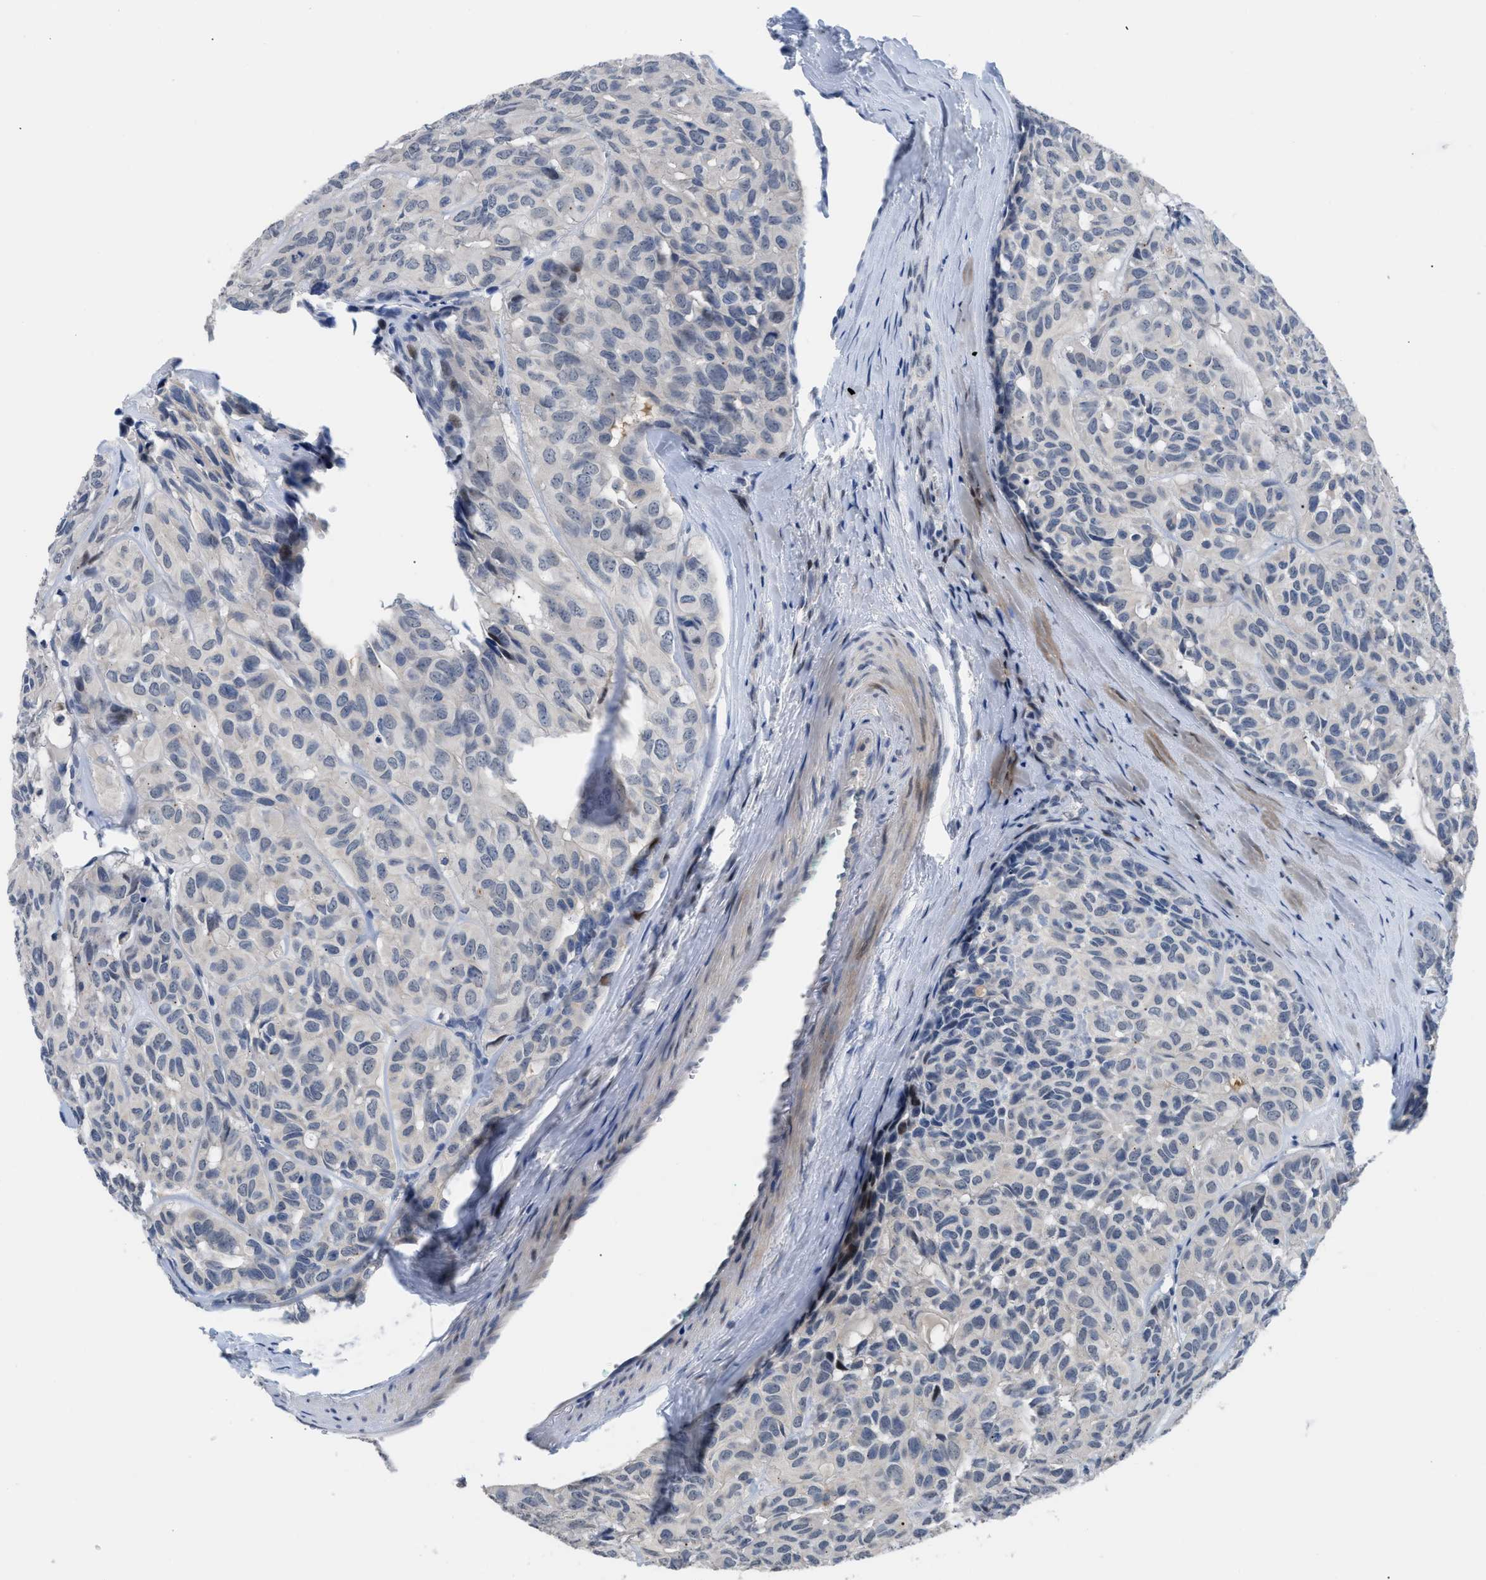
{"staining": {"intensity": "negative", "quantity": "none", "location": "none"}, "tissue": "head and neck cancer", "cell_type": "Tumor cells", "image_type": "cancer", "snomed": [{"axis": "morphology", "description": "Adenocarcinoma, NOS"}, {"axis": "topography", "description": "Salivary gland, NOS"}, {"axis": "topography", "description": "Head-Neck"}], "caption": "A high-resolution histopathology image shows immunohistochemistry staining of head and neck adenocarcinoma, which displays no significant expression in tumor cells.", "gene": "OR9K2", "patient": {"sex": "female", "age": 76}}